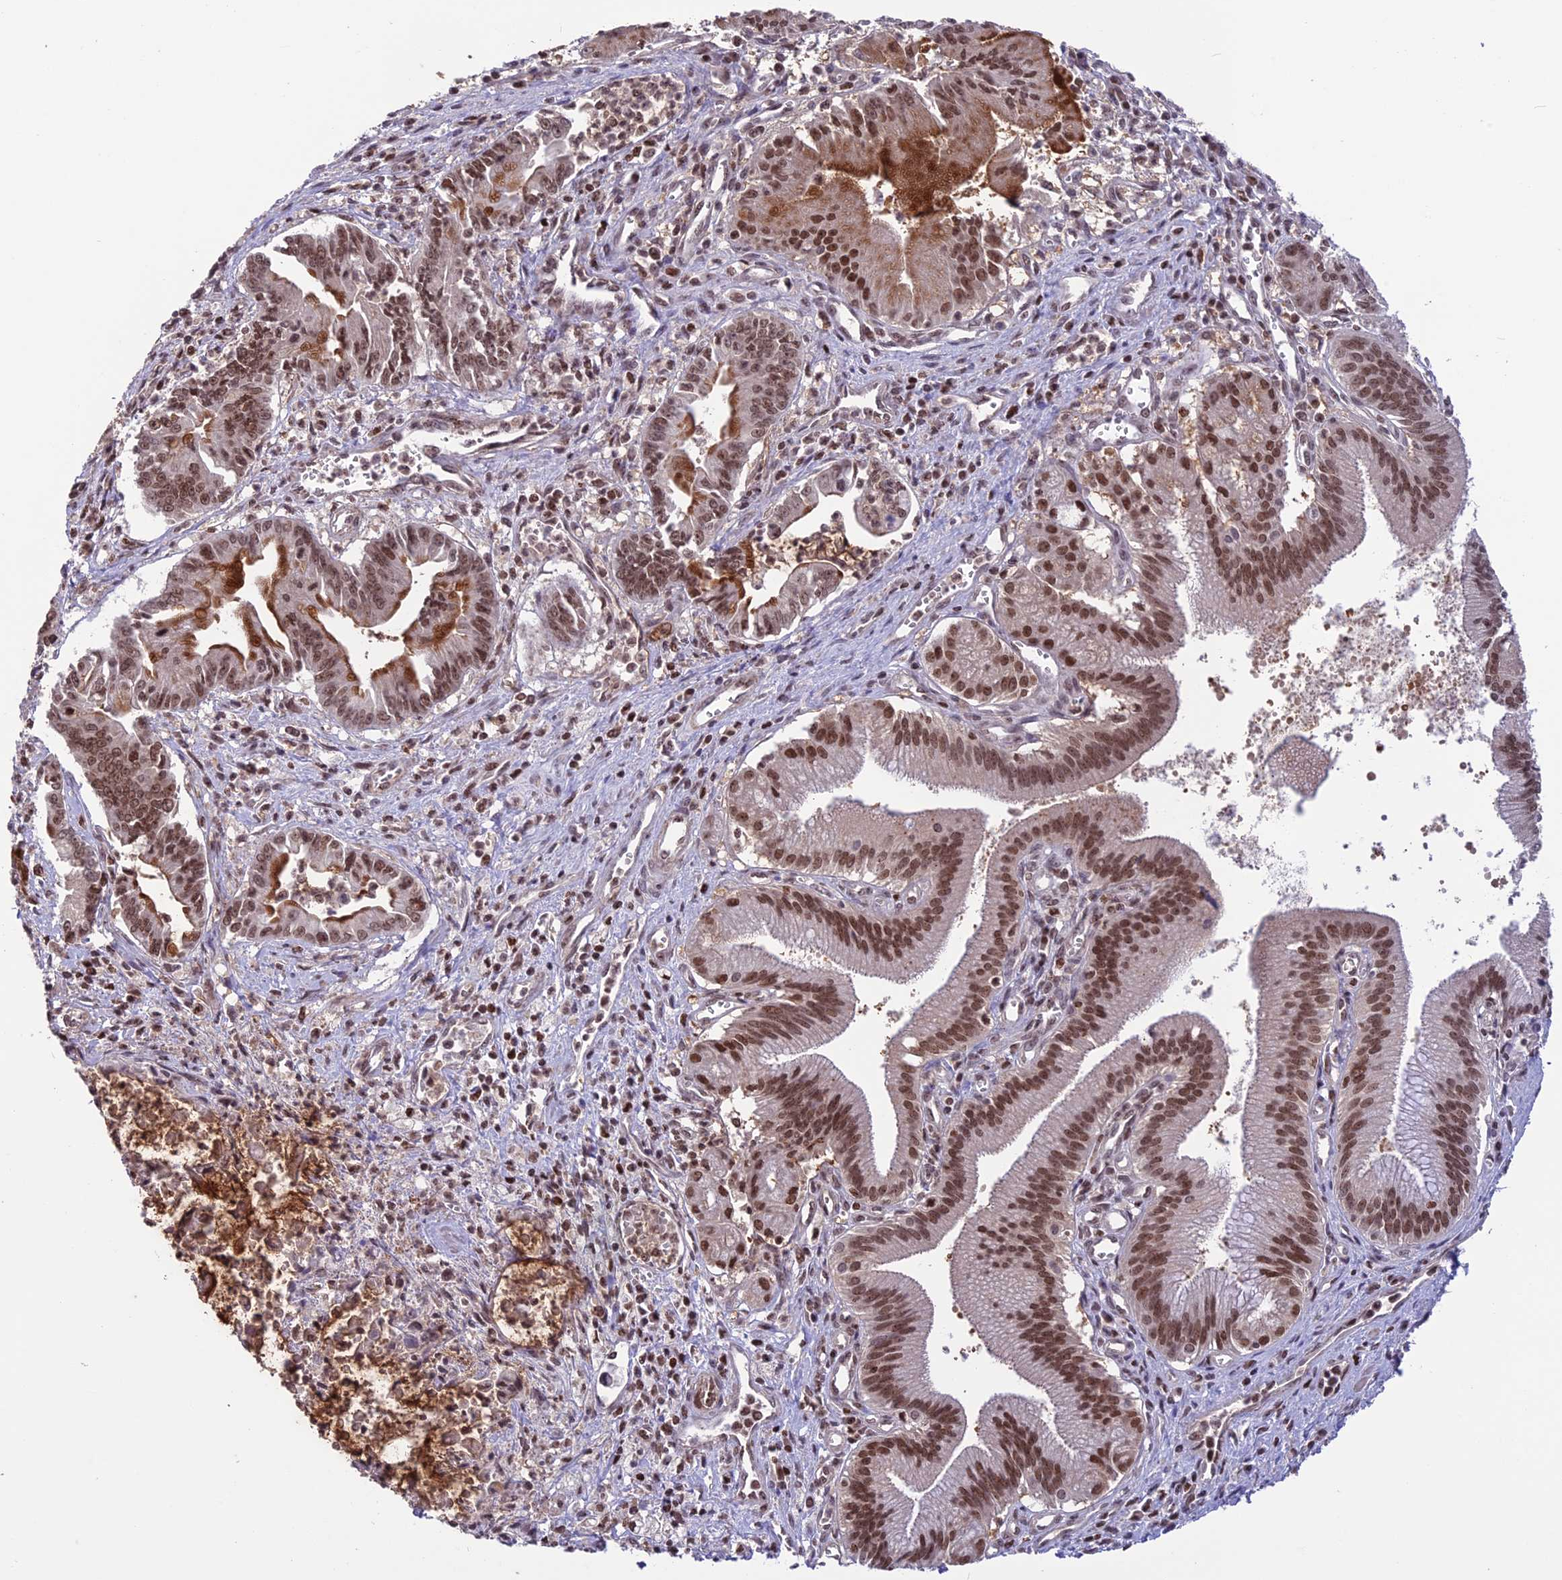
{"staining": {"intensity": "moderate", "quantity": ">75%", "location": "nuclear"}, "tissue": "pancreatic cancer", "cell_type": "Tumor cells", "image_type": "cancer", "snomed": [{"axis": "morphology", "description": "Adenocarcinoma, NOS"}, {"axis": "topography", "description": "Pancreas"}], "caption": "A histopathology image showing moderate nuclear positivity in approximately >75% of tumor cells in pancreatic cancer, as visualized by brown immunohistochemical staining.", "gene": "MIS12", "patient": {"sex": "male", "age": 78}}